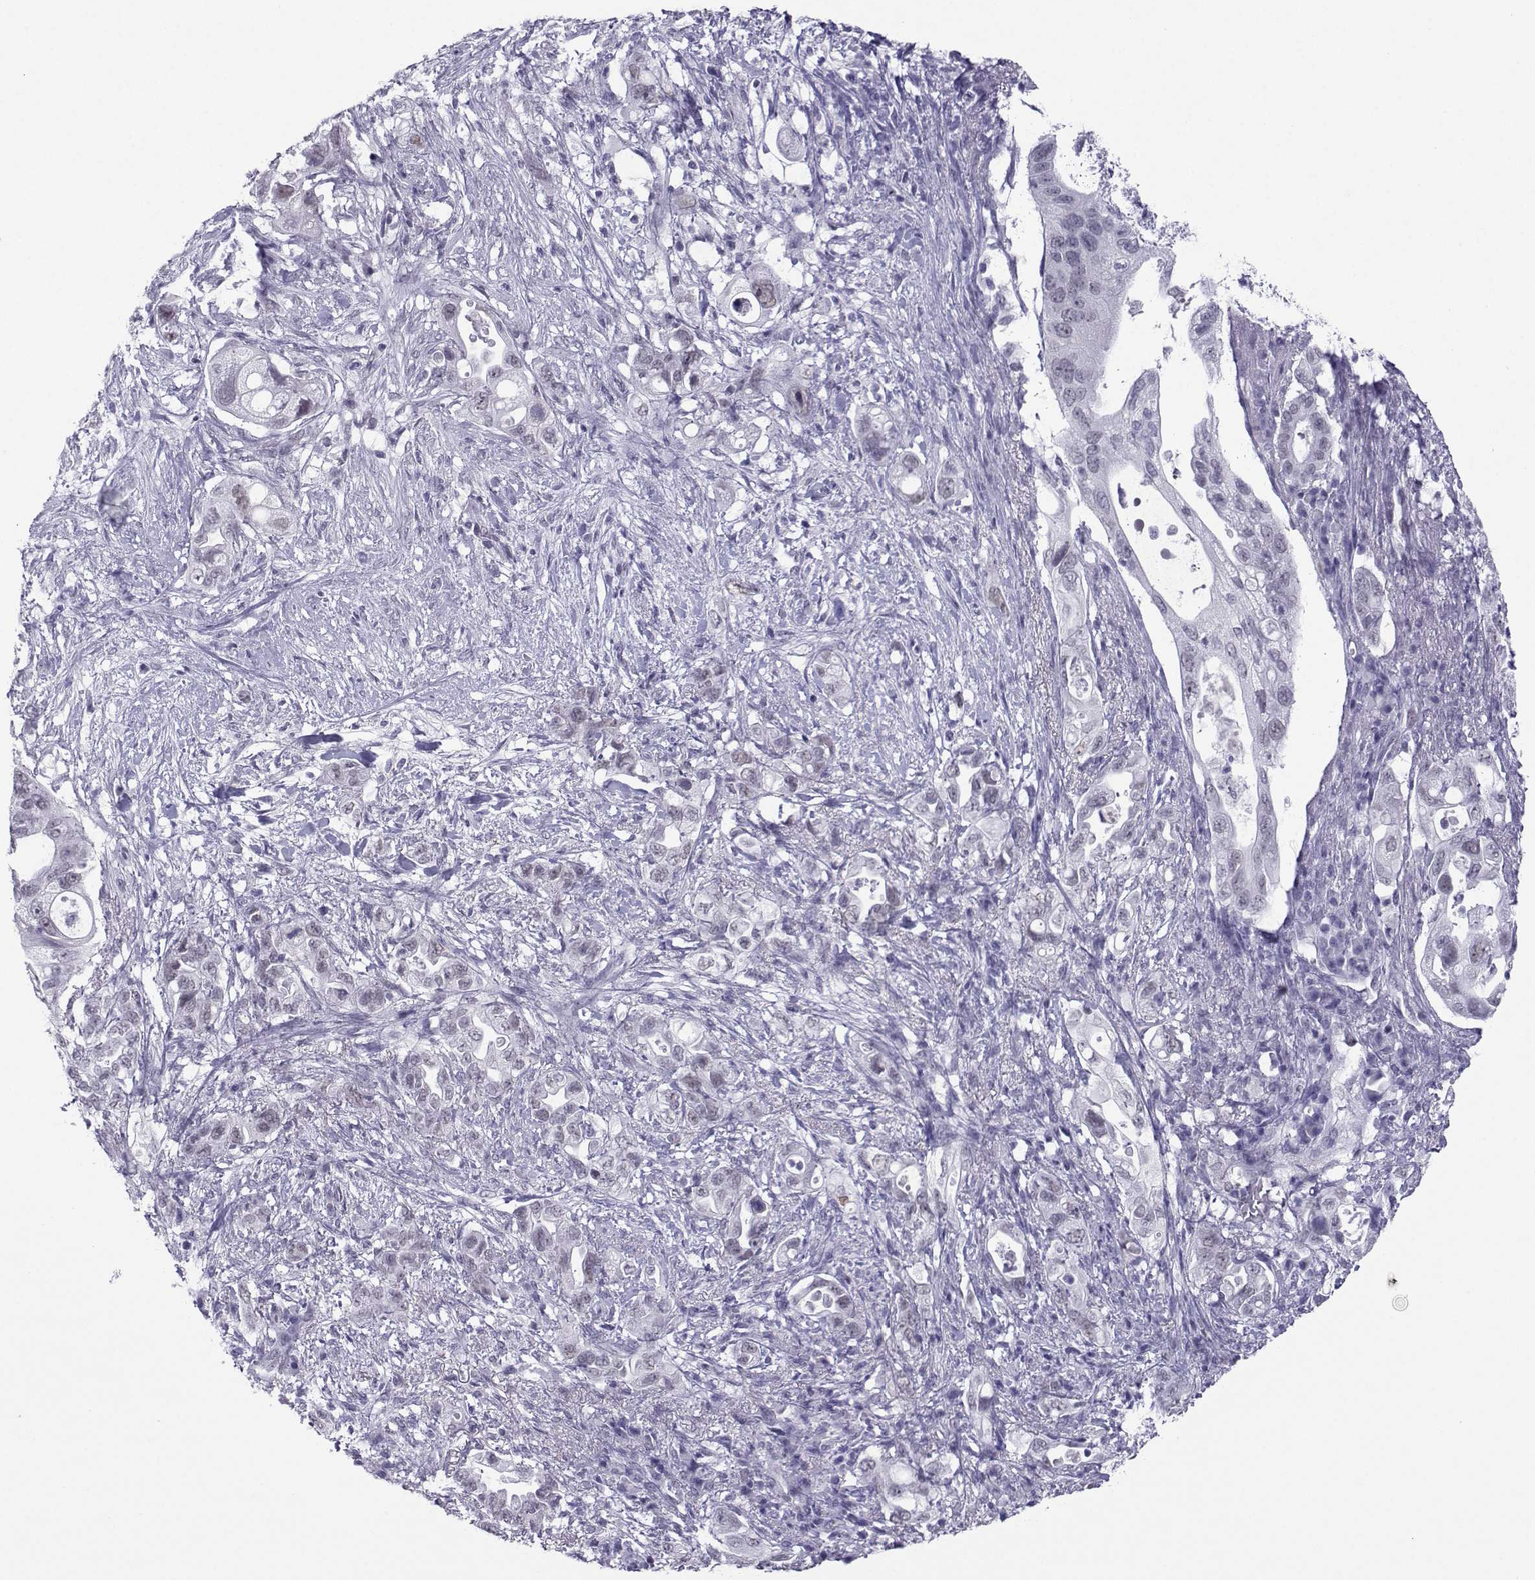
{"staining": {"intensity": "negative", "quantity": "none", "location": "none"}, "tissue": "pancreatic cancer", "cell_type": "Tumor cells", "image_type": "cancer", "snomed": [{"axis": "morphology", "description": "Adenocarcinoma, NOS"}, {"axis": "topography", "description": "Pancreas"}], "caption": "This histopathology image is of pancreatic adenocarcinoma stained with IHC to label a protein in brown with the nuclei are counter-stained blue. There is no staining in tumor cells.", "gene": "LORICRIN", "patient": {"sex": "female", "age": 72}}